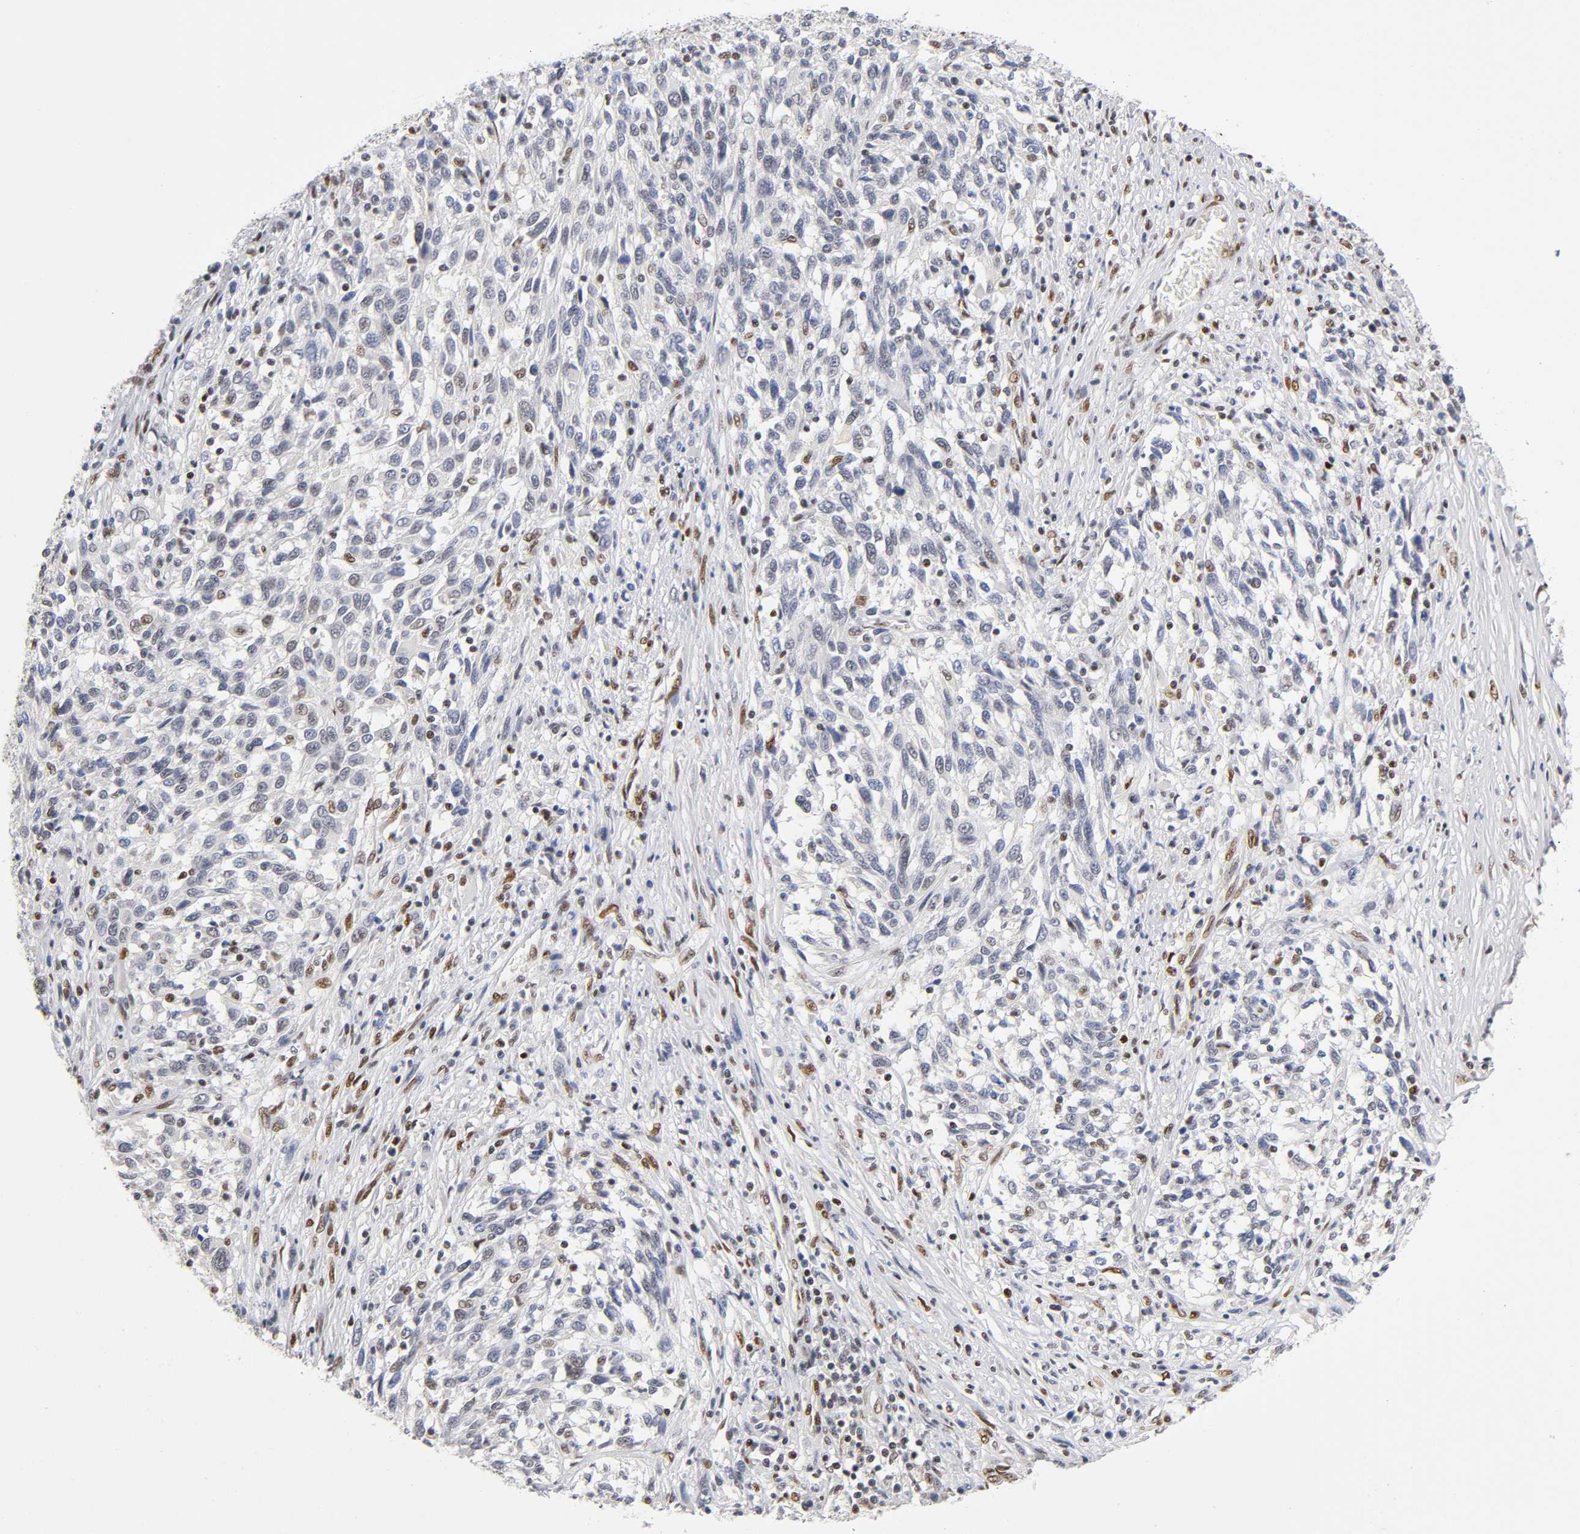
{"staining": {"intensity": "negative", "quantity": "none", "location": "none"}, "tissue": "melanoma", "cell_type": "Tumor cells", "image_type": "cancer", "snomed": [{"axis": "morphology", "description": "Malignant melanoma, Metastatic site"}, {"axis": "topography", "description": "Lymph node"}], "caption": "Immunohistochemistry (IHC) of malignant melanoma (metastatic site) exhibits no expression in tumor cells. (DAB IHC, high magnification).", "gene": "NR3C1", "patient": {"sex": "male", "age": 61}}